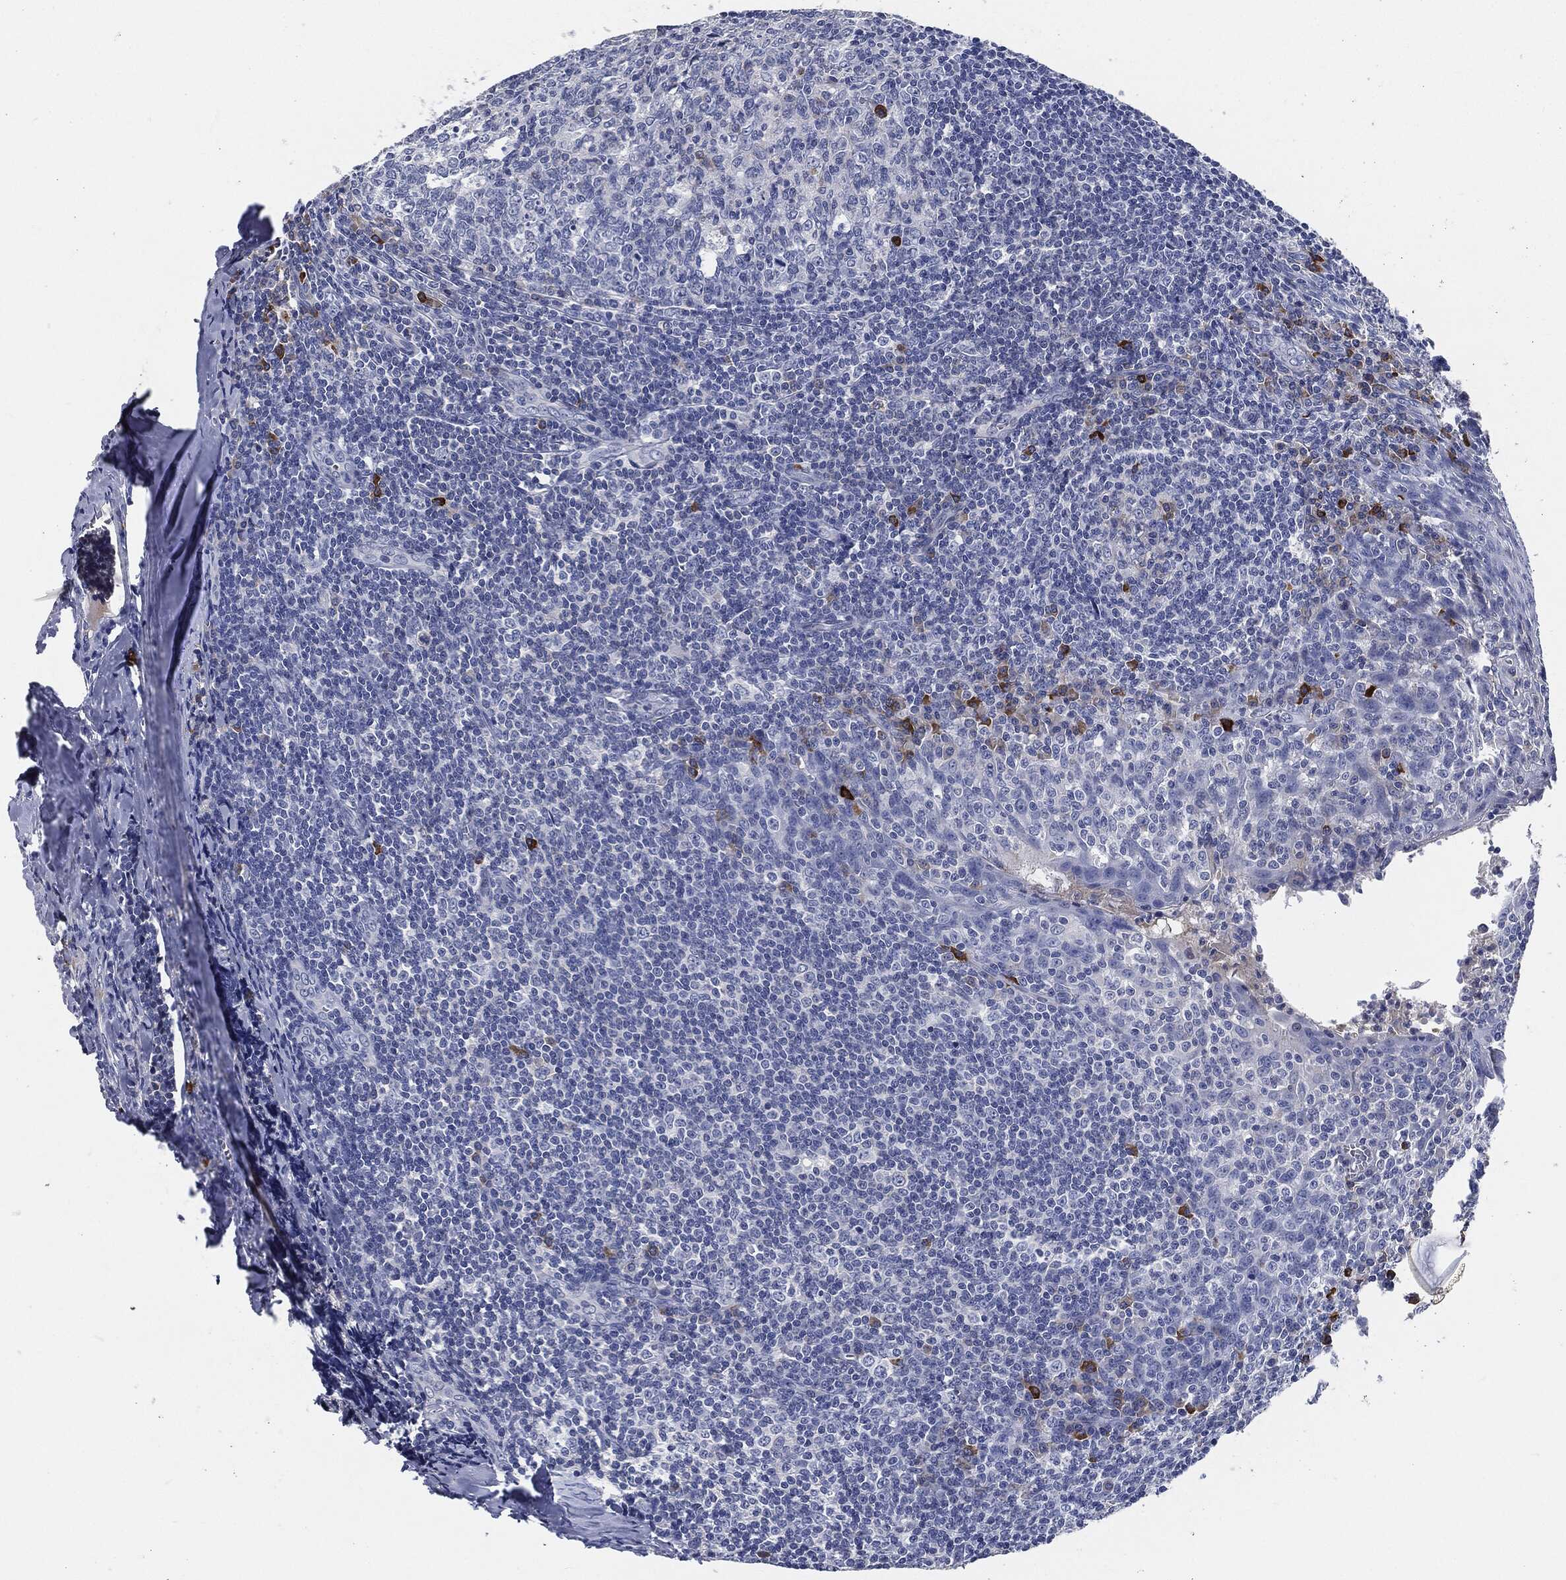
{"staining": {"intensity": "strong", "quantity": "<25%", "location": "cytoplasmic/membranous"}, "tissue": "tonsil", "cell_type": "Germinal center cells", "image_type": "normal", "snomed": [{"axis": "morphology", "description": "Normal tissue, NOS"}, {"axis": "topography", "description": "Tonsil"}], "caption": "Tonsil stained with DAB immunohistochemistry (IHC) exhibits medium levels of strong cytoplasmic/membranous expression in about <25% of germinal center cells.", "gene": "CD27", "patient": {"sex": "male", "age": 20}}